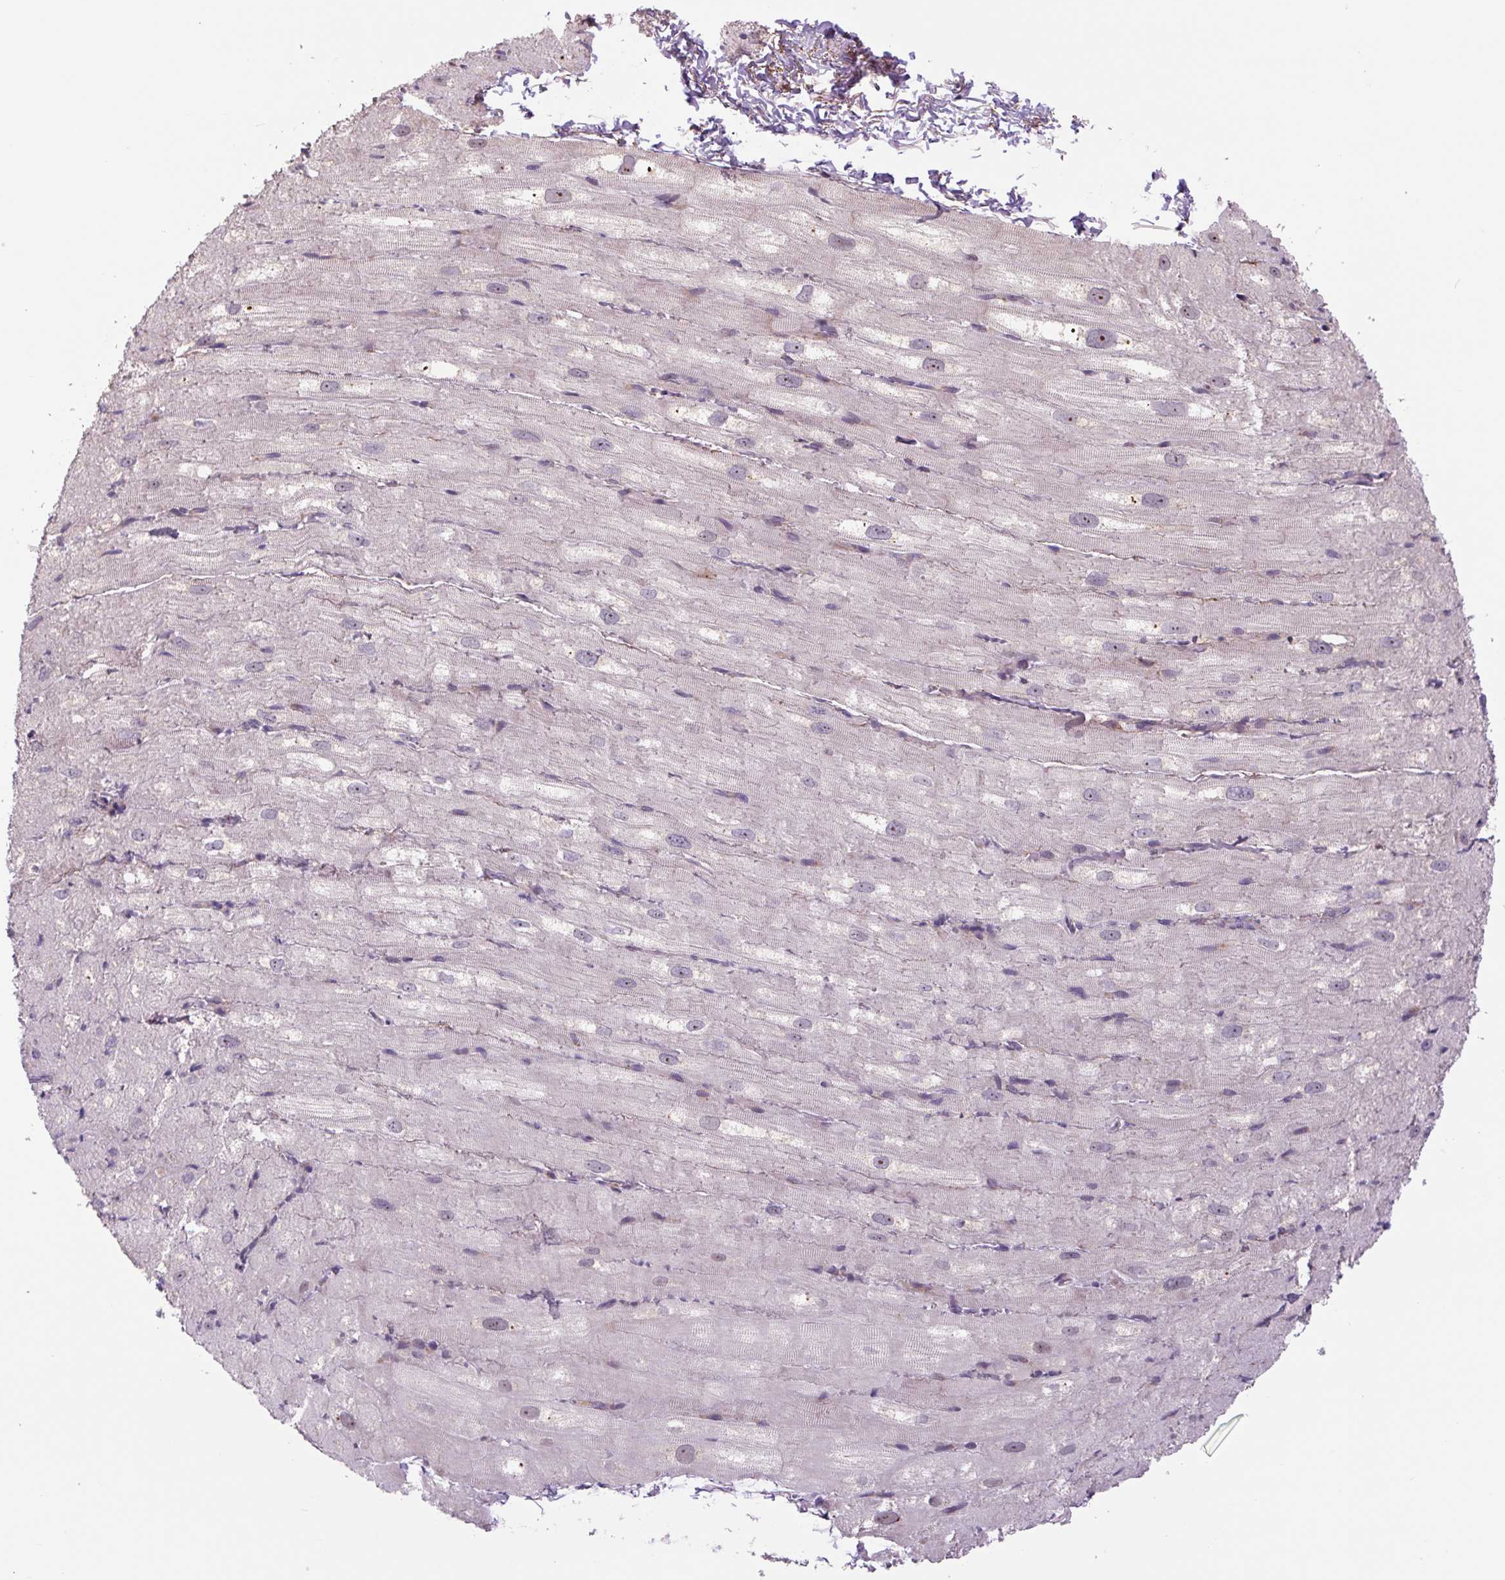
{"staining": {"intensity": "negative", "quantity": "none", "location": "none"}, "tissue": "heart muscle", "cell_type": "Cardiomyocytes", "image_type": "normal", "snomed": [{"axis": "morphology", "description": "Normal tissue, NOS"}, {"axis": "topography", "description": "Heart"}], "caption": "Protein analysis of normal heart muscle reveals no significant staining in cardiomyocytes.", "gene": "PLA2G4A", "patient": {"sex": "male", "age": 62}}